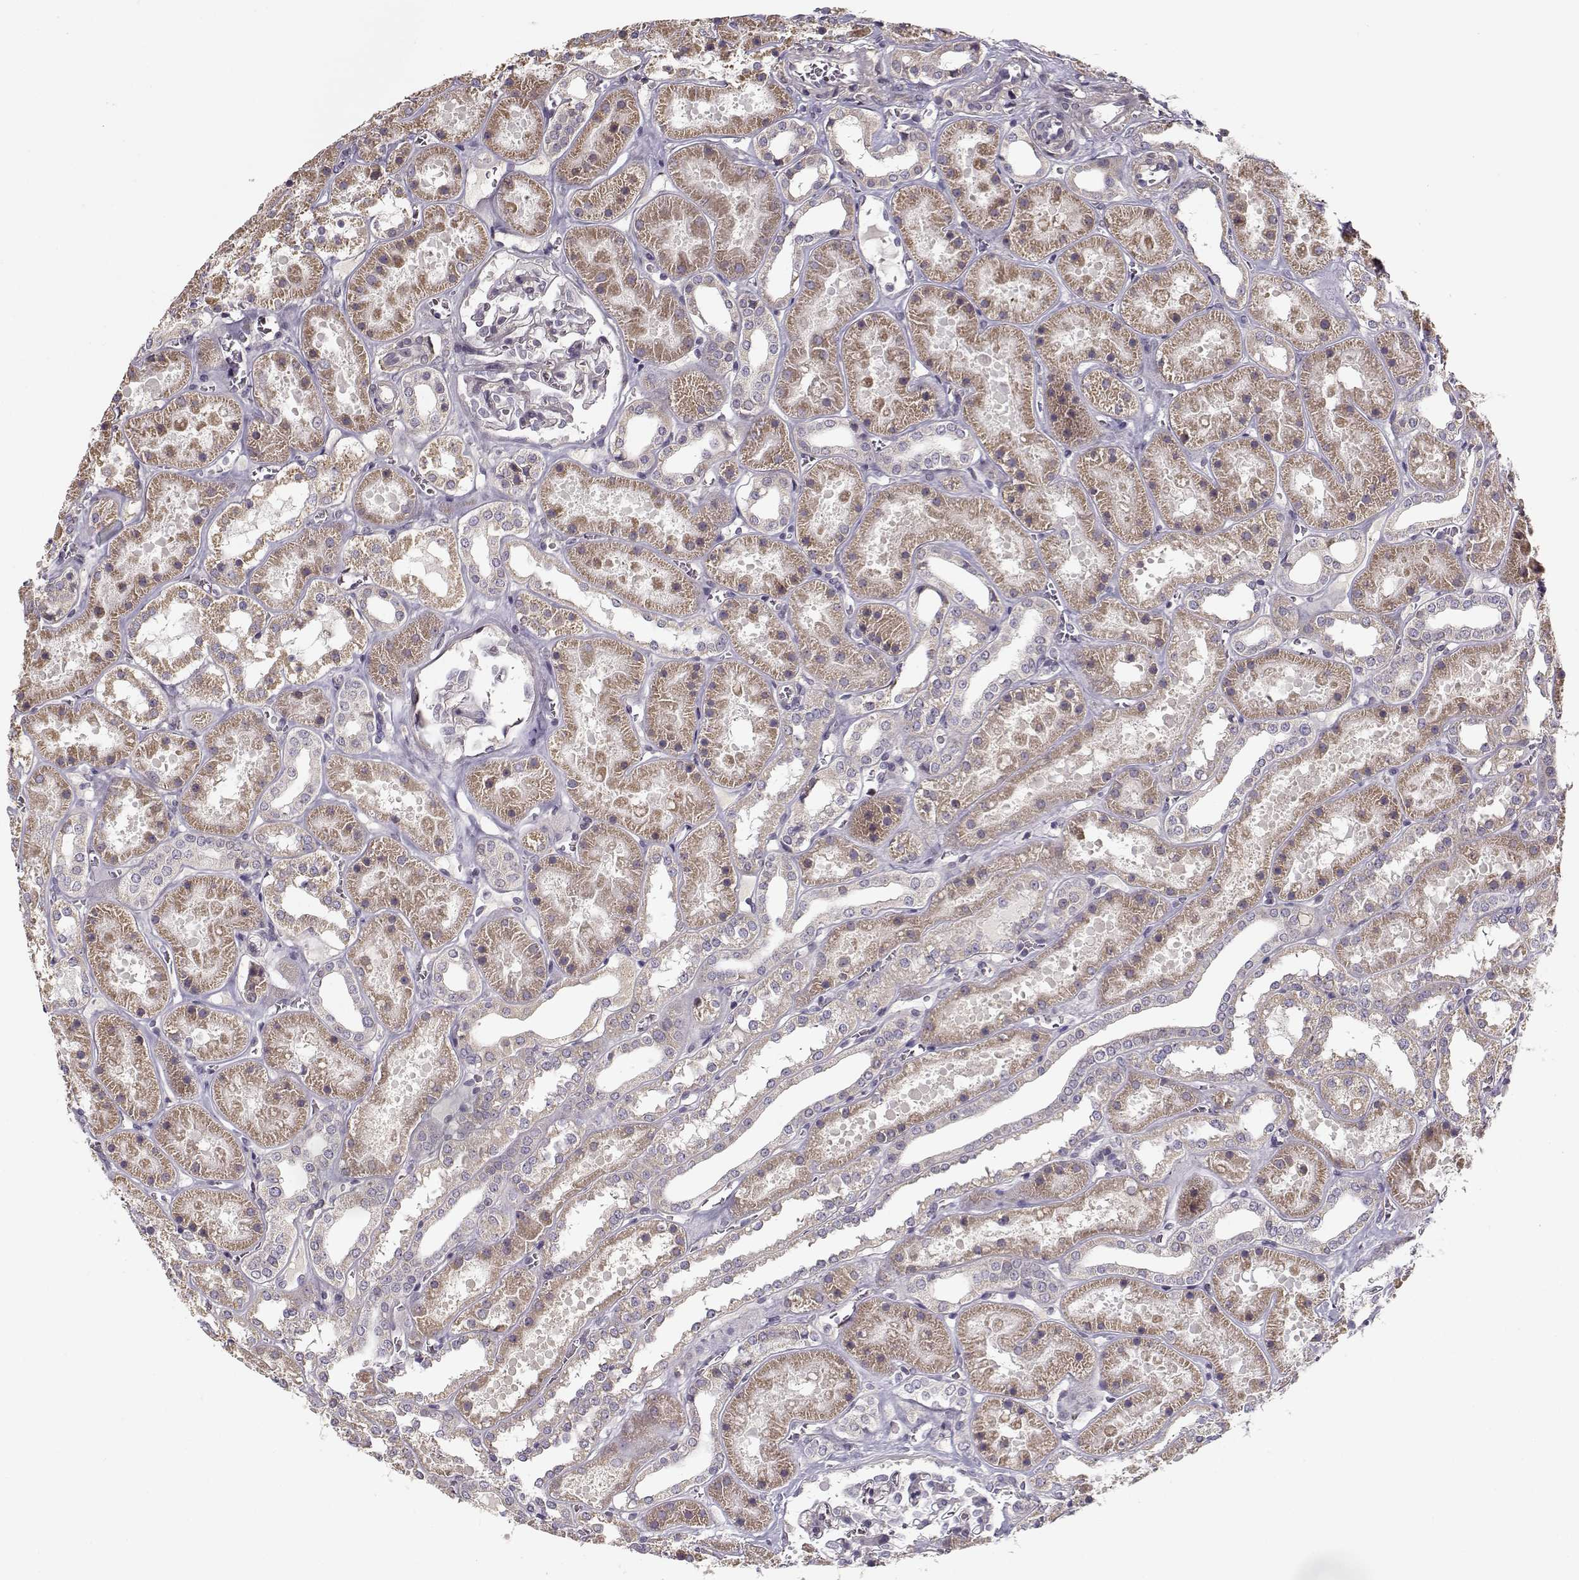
{"staining": {"intensity": "negative", "quantity": "none", "location": "none"}, "tissue": "kidney", "cell_type": "Cells in glomeruli", "image_type": "normal", "snomed": [{"axis": "morphology", "description": "Normal tissue, NOS"}, {"axis": "topography", "description": "Kidney"}], "caption": "Kidney stained for a protein using IHC shows no expression cells in glomeruli.", "gene": "ENTPD8", "patient": {"sex": "female", "age": 41}}